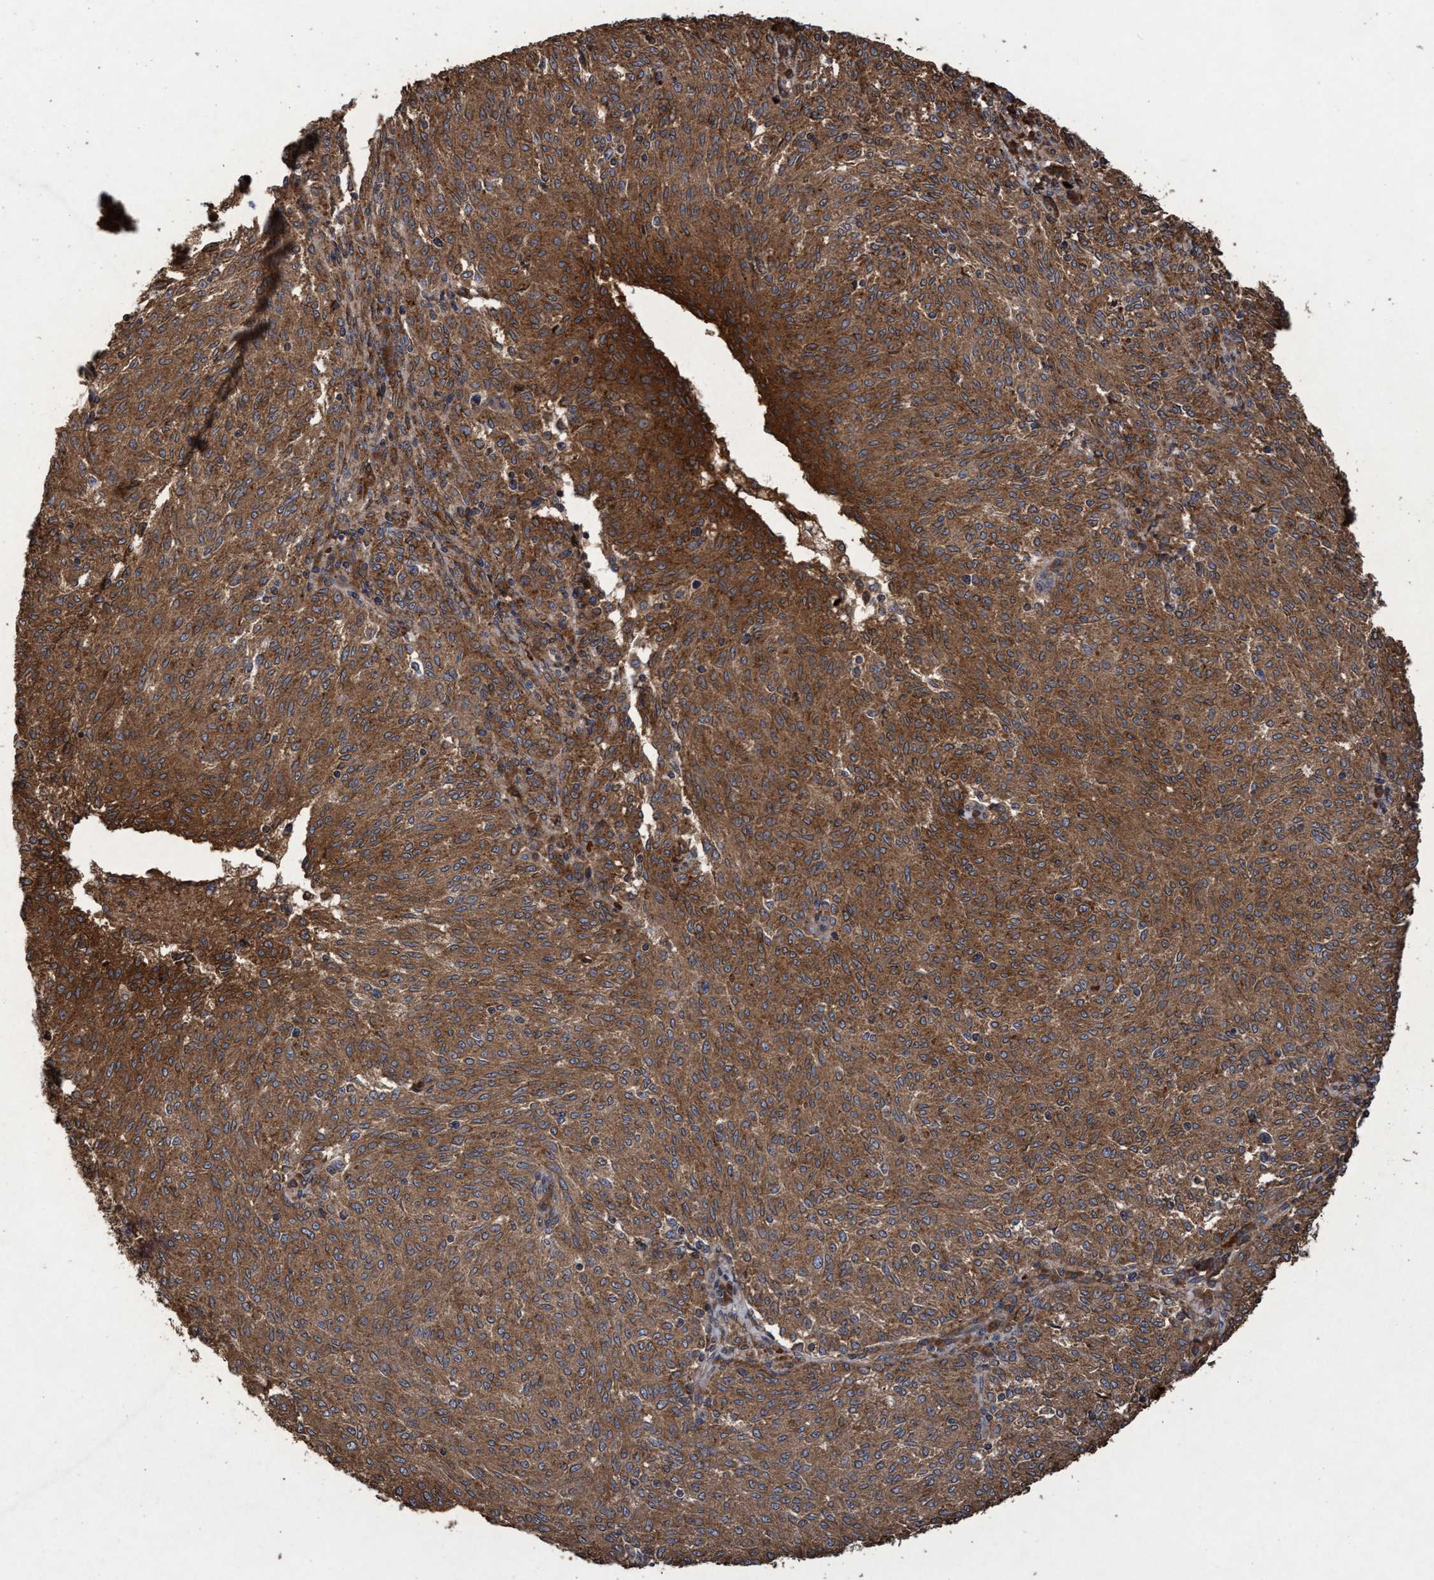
{"staining": {"intensity": "strong", "quantity": ">75%", "location": "cytoplasmic/membranous"}, "tissue": "melanoma", "cell_type": "Tumor cells", "image_type": "cancer", "snomed": [{"axis": "morphology", "description": "Malignant melanoma, NOS"}, {"axis": "topography", "description": "Skin"}], "caption": "Immunohistochemistry (IHC) staining of malignant melanoma, which displays high levels of strong cytoplasmic/membranous positivity in about >75% of tumor cells indicating strong cytoplasmic/membranous protein expression. The staining was performed using DAB (3,3'-diaminobenzidine) (brown) for protein detection and nuclei were counterstained in hematoxylin (blue).", "gene": "CHMP6", "patient": {"sex": "female", "age": 72}}